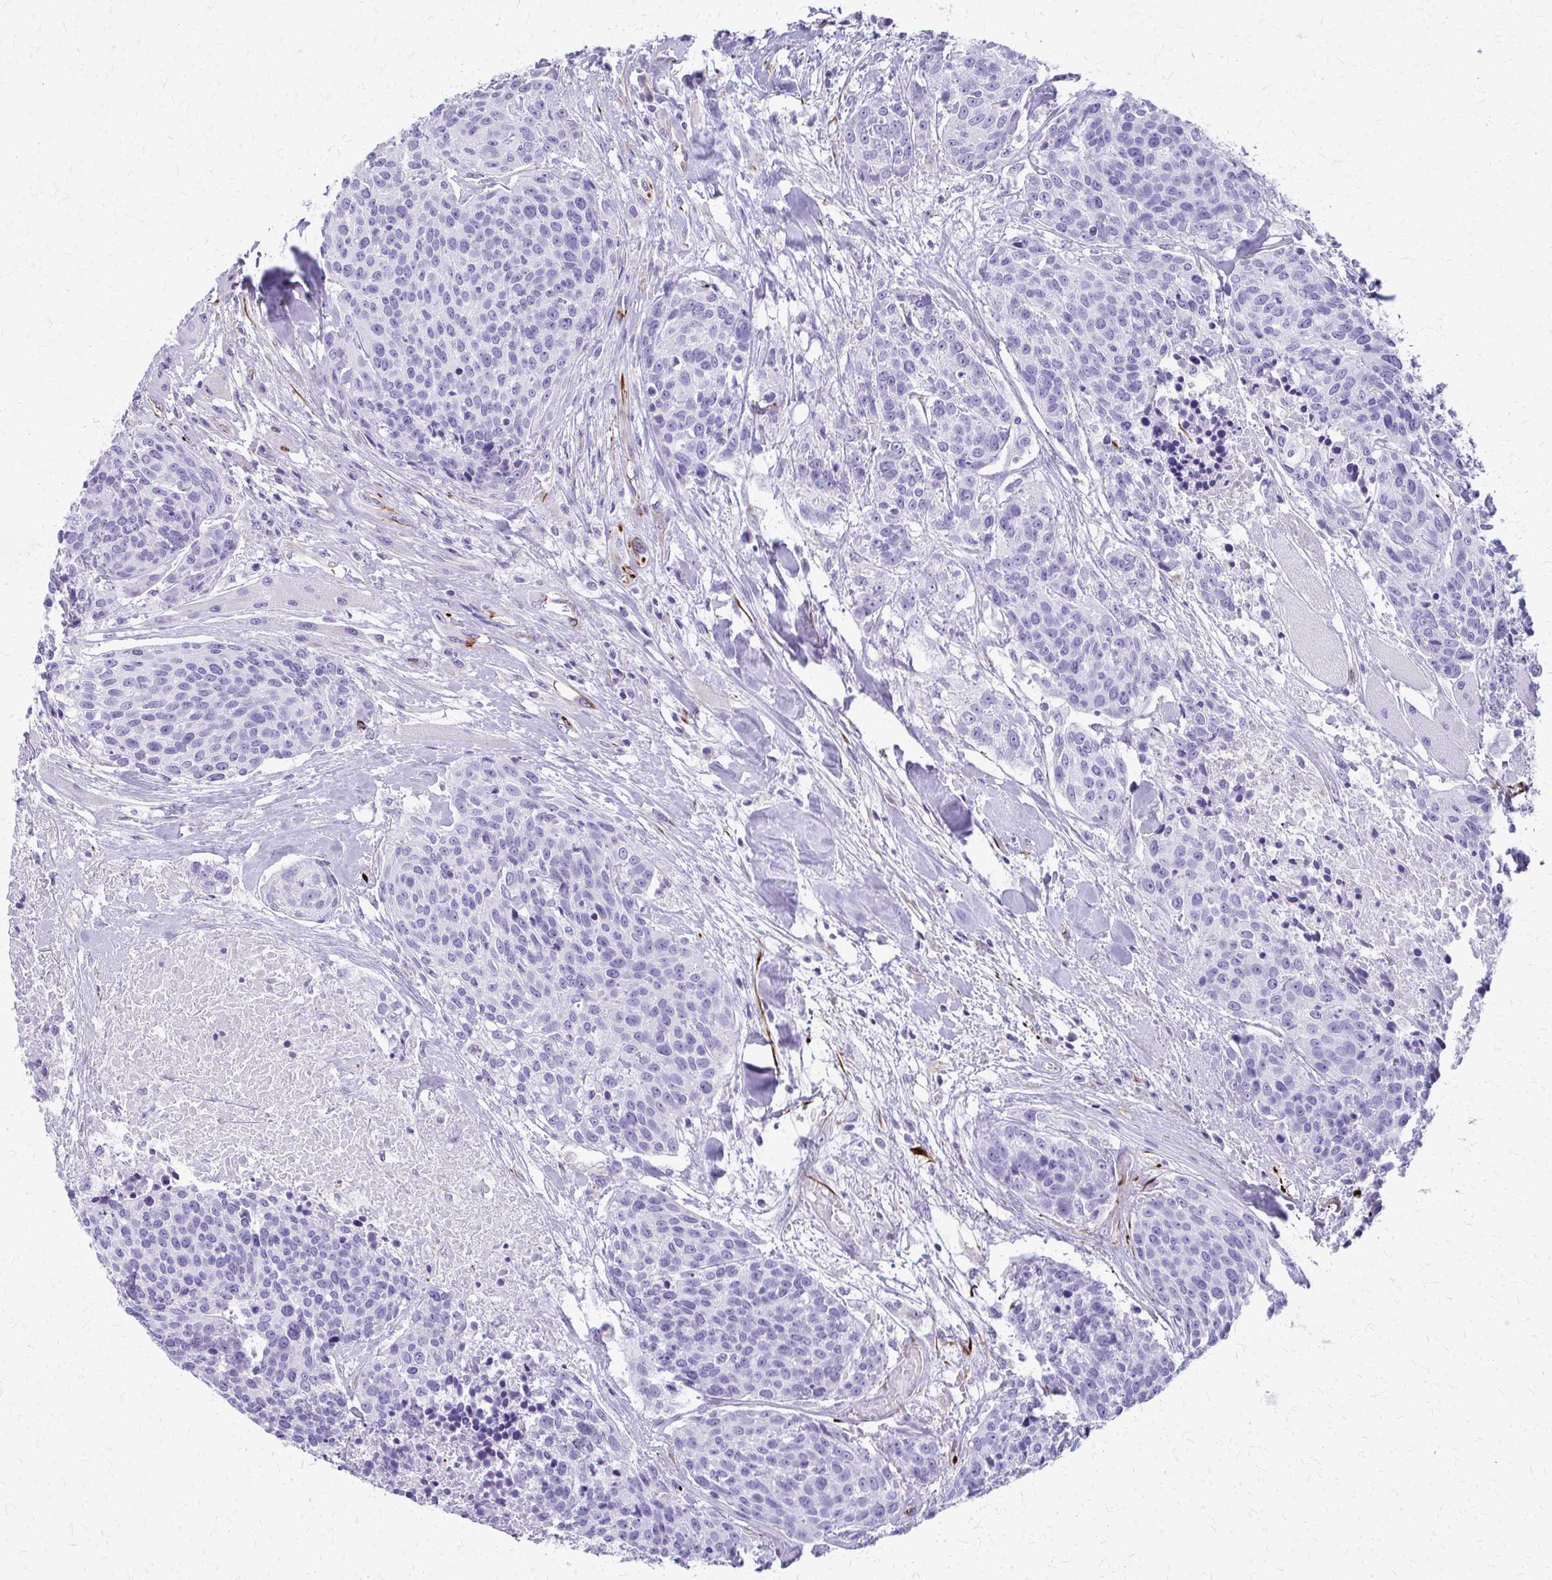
{"staining": {"intensity": "negative", "quantity": "none", "location": "none"}, "tissue": "head and neck cancer", "cell_type": "Tumor cells", "image_type": "cancer", "snomed": [{"axis": "morphology", "description": "Squamous cell carcinoma, NOS"}, {"axis": "topography", "description": "Oral tissue"}, {"axis": "topography", "description": "Head-Neck"}], "caption": "Immunohistochemical staining of head and neck cancer reveals no significant positivity in tumor cells.", "gene": "TRIM6", "patient": {"sex": "male", "age": 64}}